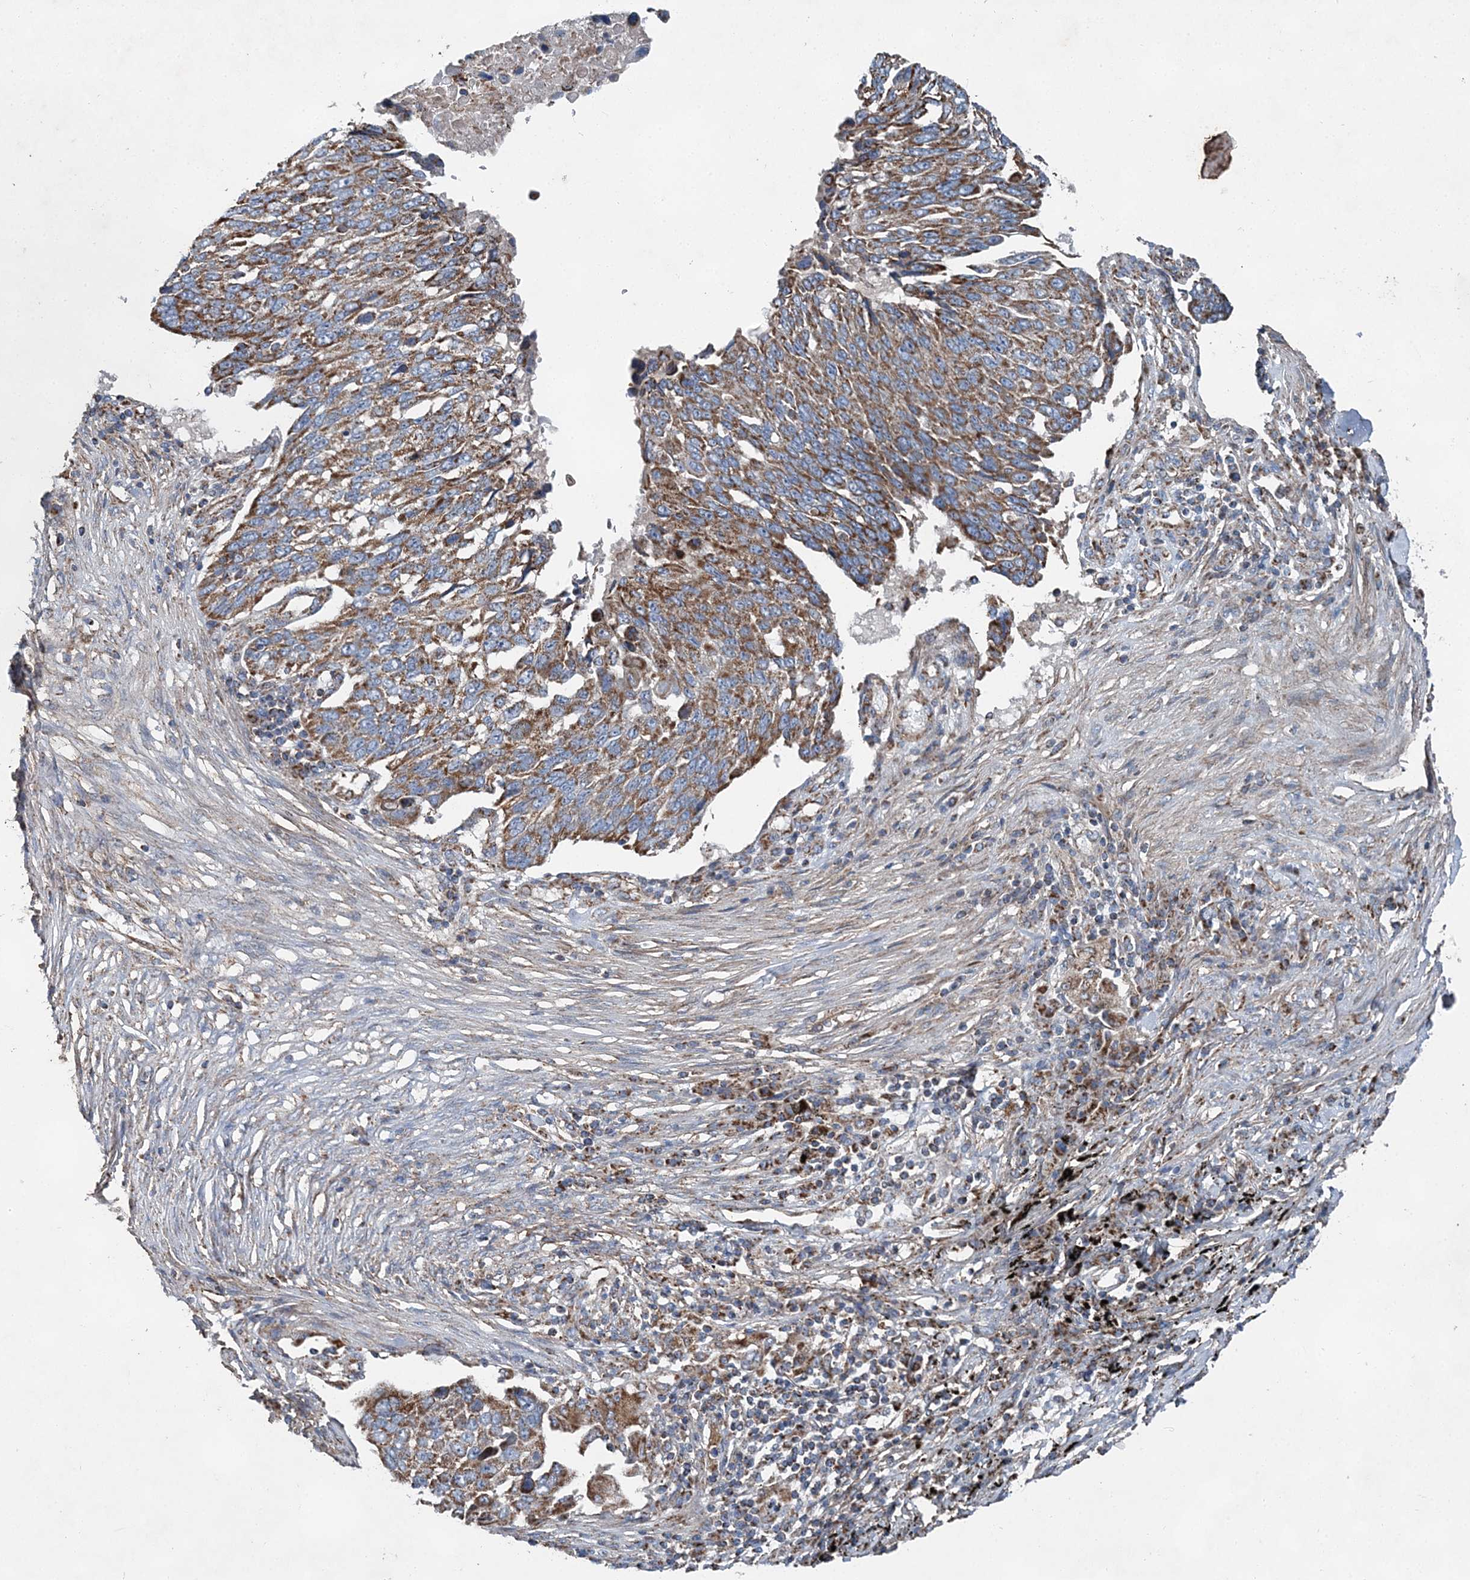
{"staining": {"intensity": "moderate", "quantity": ">75%", "location": "cytoplasmic/membranous"}, "tissue": "lung cancer", "cell_type": "Tumor cells", "image_type": "cancer", "snomed": [{"axis": "morphology", "description": "Squamous cell carcinoma, NOS"}, {"axis": "topography", "description": "Lung"}], "caption": "Tumor cells display medium levels of moderate cytoplasmic/membranous positivity in about >75% of cells in human squamous cell carcinoma (lung).", "gene": "SPAG16", "patient": {"sex": "male", "age": 66}}